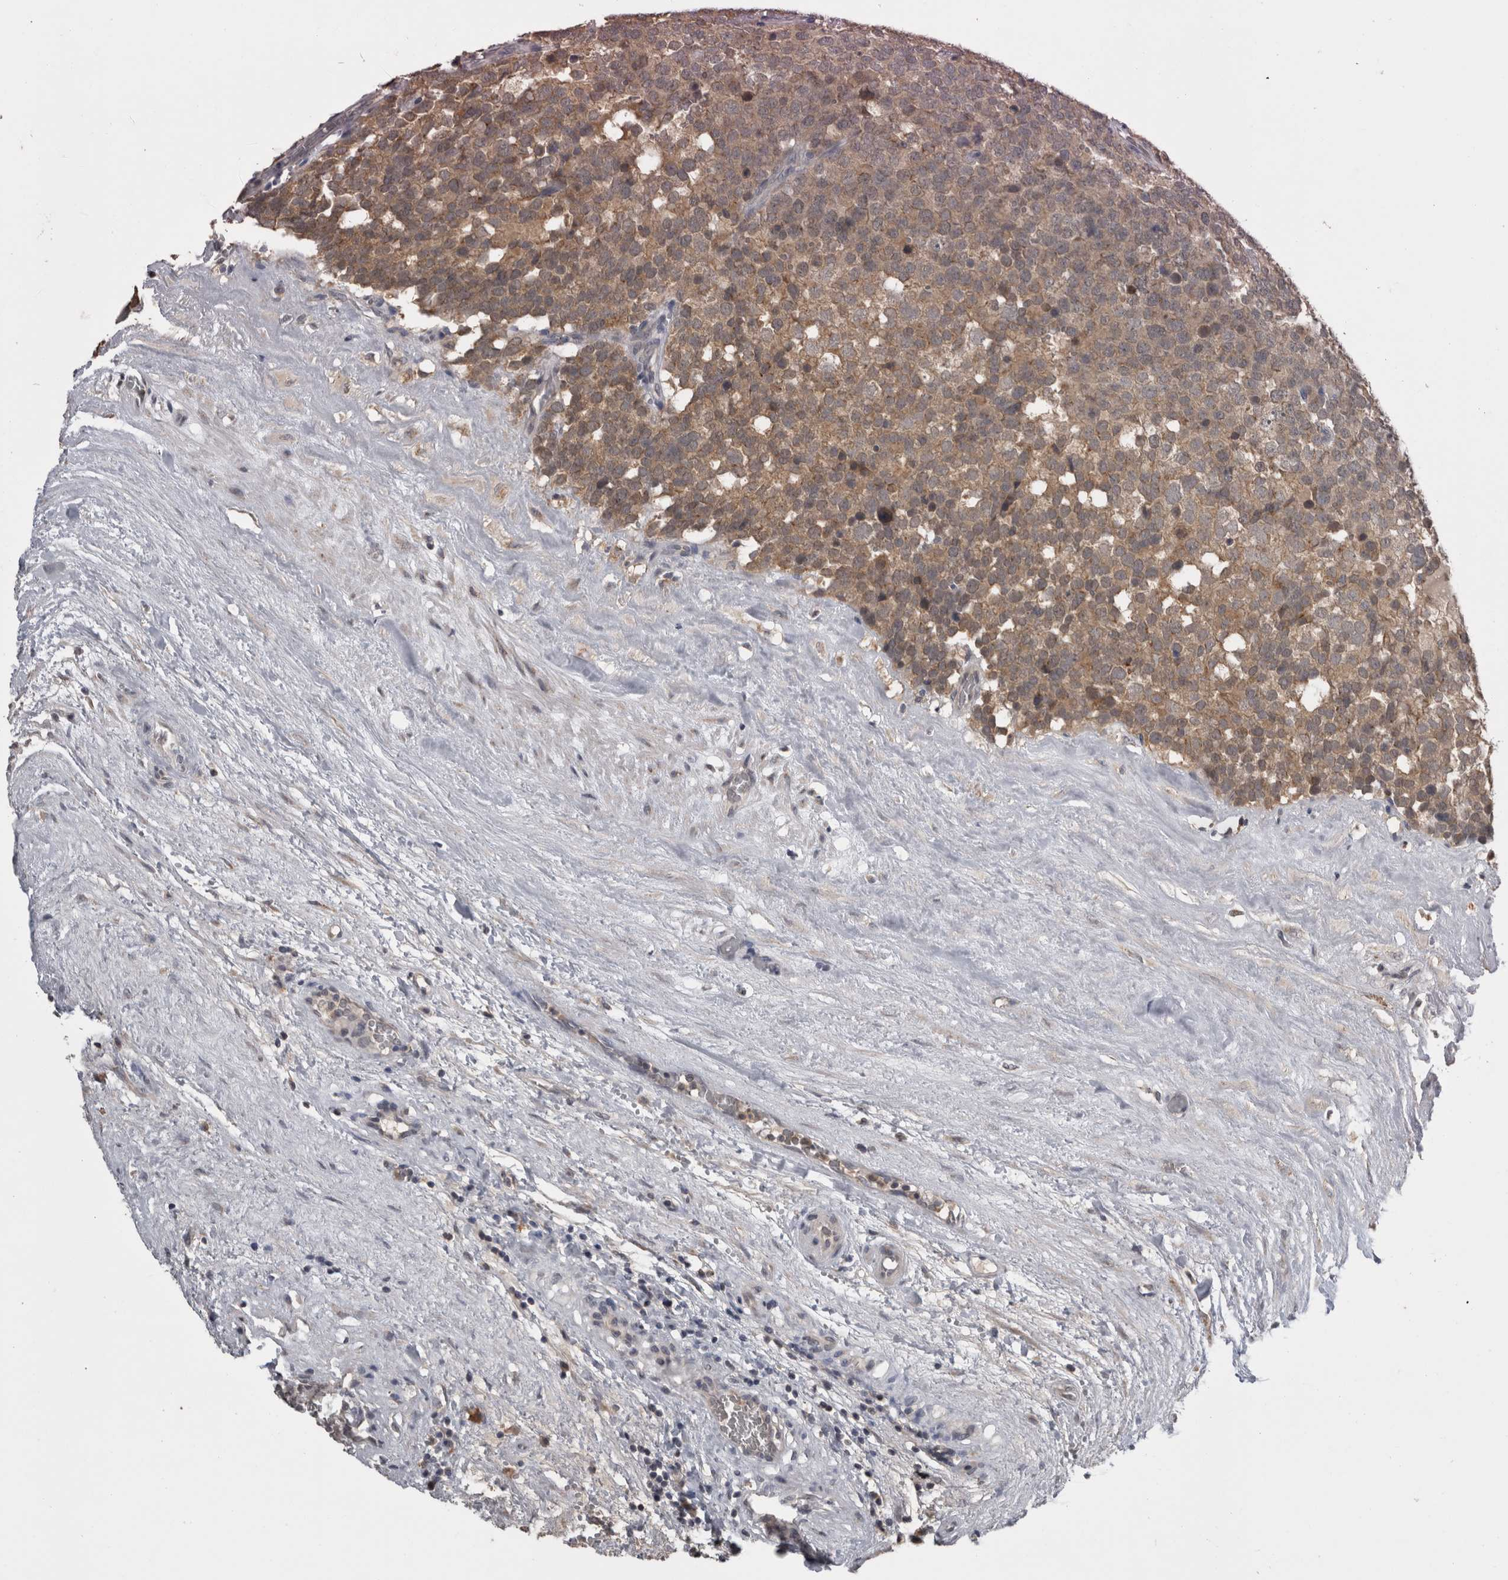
{"staining": {"intensity": "weak", "quantity": ">75%", "location": "cytoplasmic/membranous"}, "tissue": "testis cancer", "cell_type": "Tumor cells", "image_type": "cancer", "snomed": [{"axis": "morphology", "description": "Seminoma, NOS"}, {"axis": "topography", "description": "Testis"}], "caption": "Immunohistochemical staining of human testis cancer (seminoma) demonstrates low levels of weak cytoplasmic/membranous protein expression in approximately >75% of tumor cells.", "gene": "ANXA13", "patient": {"sex": "male", "age": 71}}